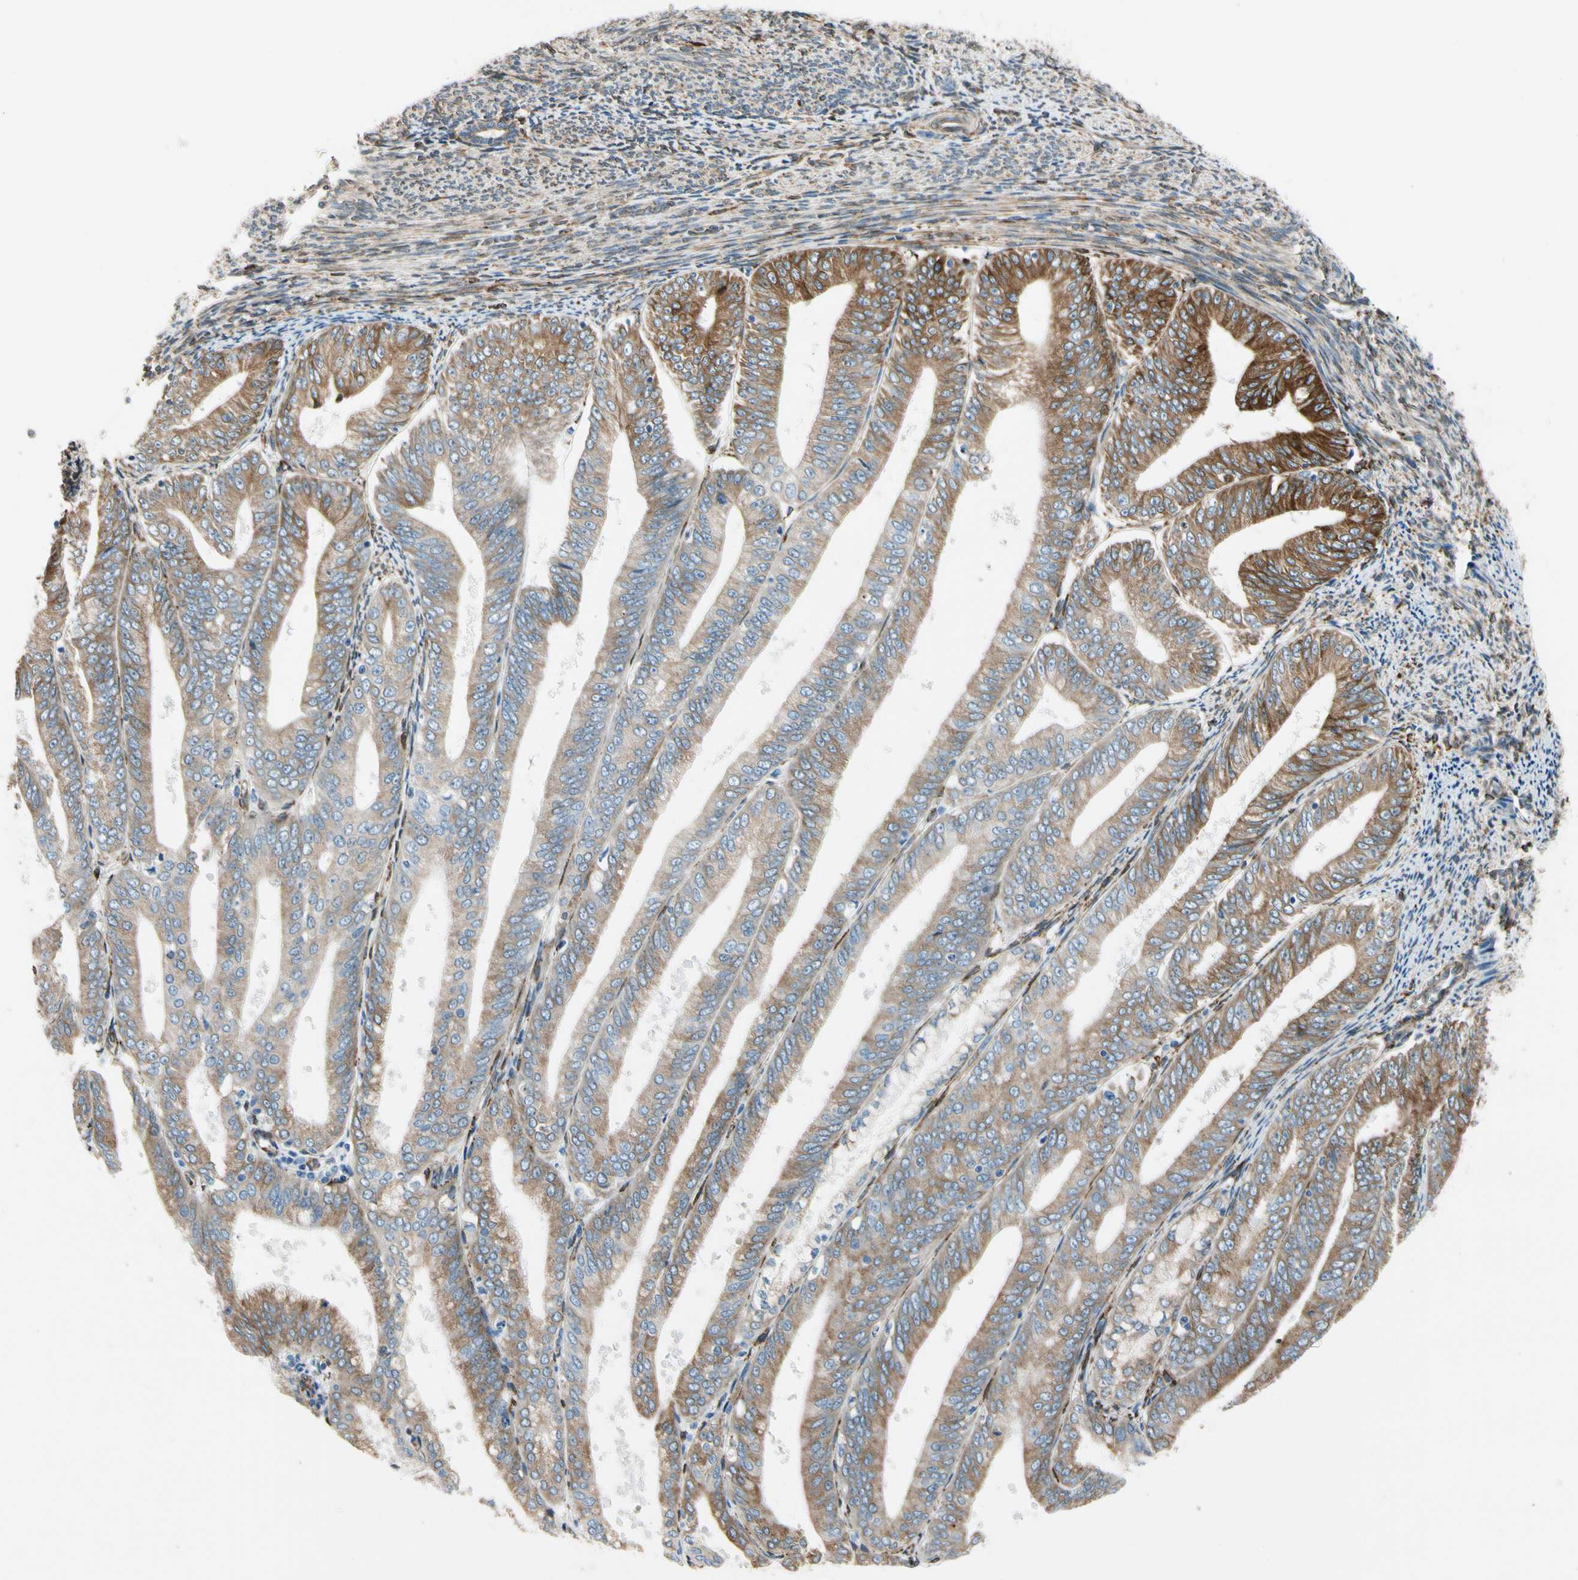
{"staining": {"intensity": "strong", "quantity": ">75%", "location": "cytoplasmic/membranous"}, "tissue": "endometrial cancer", "cell_type": "Tumor cells", "image_type": "cancer", "snomed": [{"axis": "morphology", "description": "Adenocarcinoma, NOS"}, {"axis": "topography", "description": "Endometrium"}], "caption": "Protein expression analysis of endometrial cancer (adenocarcinoma) demonstrates strong cytoplasmic/membranous staining in approximately >75% of tumor cells. (IHC, brightfield microscopy, high magnification).", "gene": "FKBP7", "patient": {"sex": "female", "age": 63}}